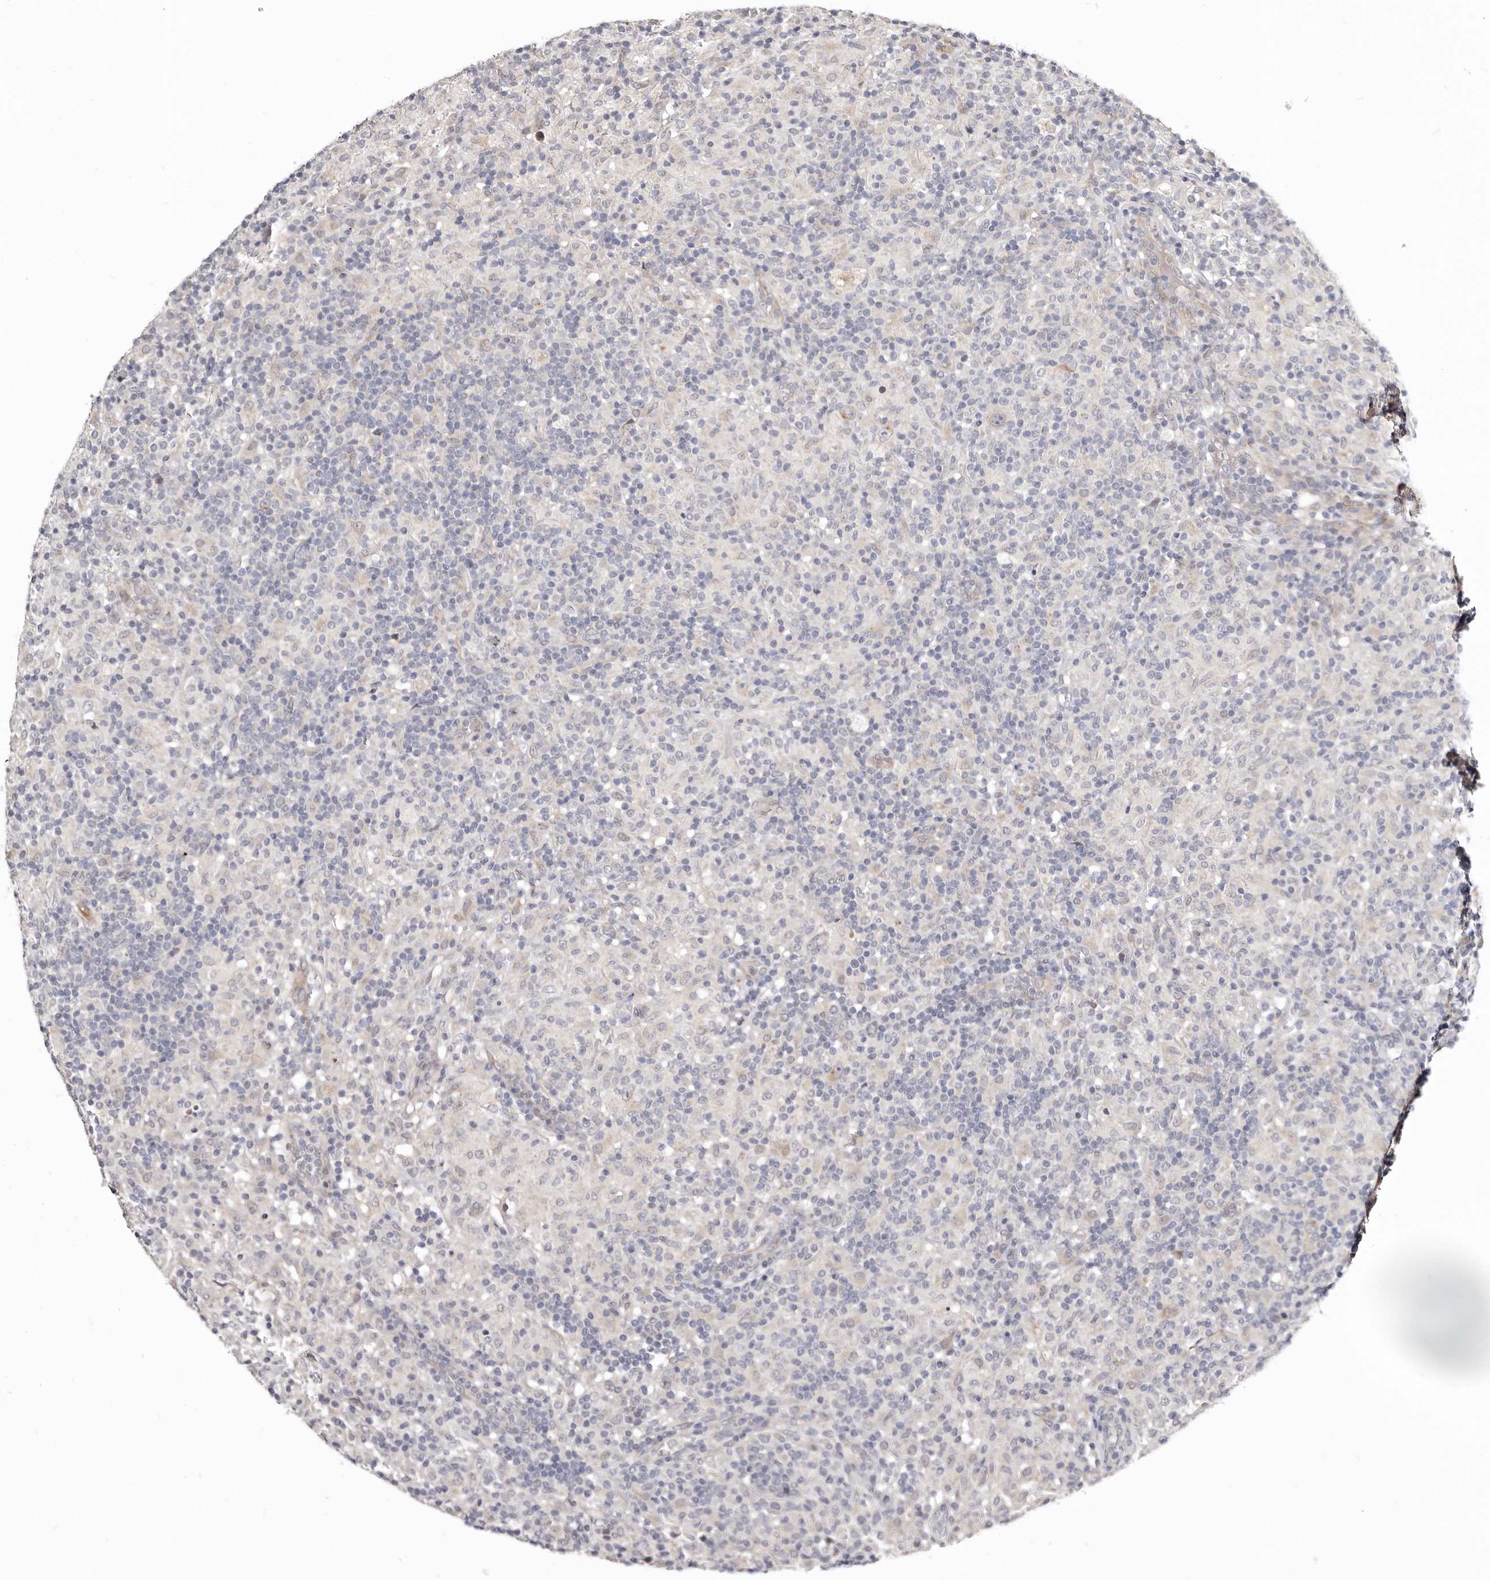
{"staining": {"intensity": "weak", "quantity": "25%-75%", "location": "cytoplasmic/membranous"}, "tissue": "lymphoma", "cell_type": "Tumor cells", "image_type": "cancer", "snomed": [{"axis": "morphology", "description": "Hodgkin's disease, NOS"}, {"axis": "topography", "description": "Lymph node"}], "caption": "Protein staining reveals weak cytoplasmic/membranous positivity in about 25%-75% of tumor cells in Hodgkin's disease.", "gene": "KLHL4", "patient": {"sex": "male", "age": 70}}